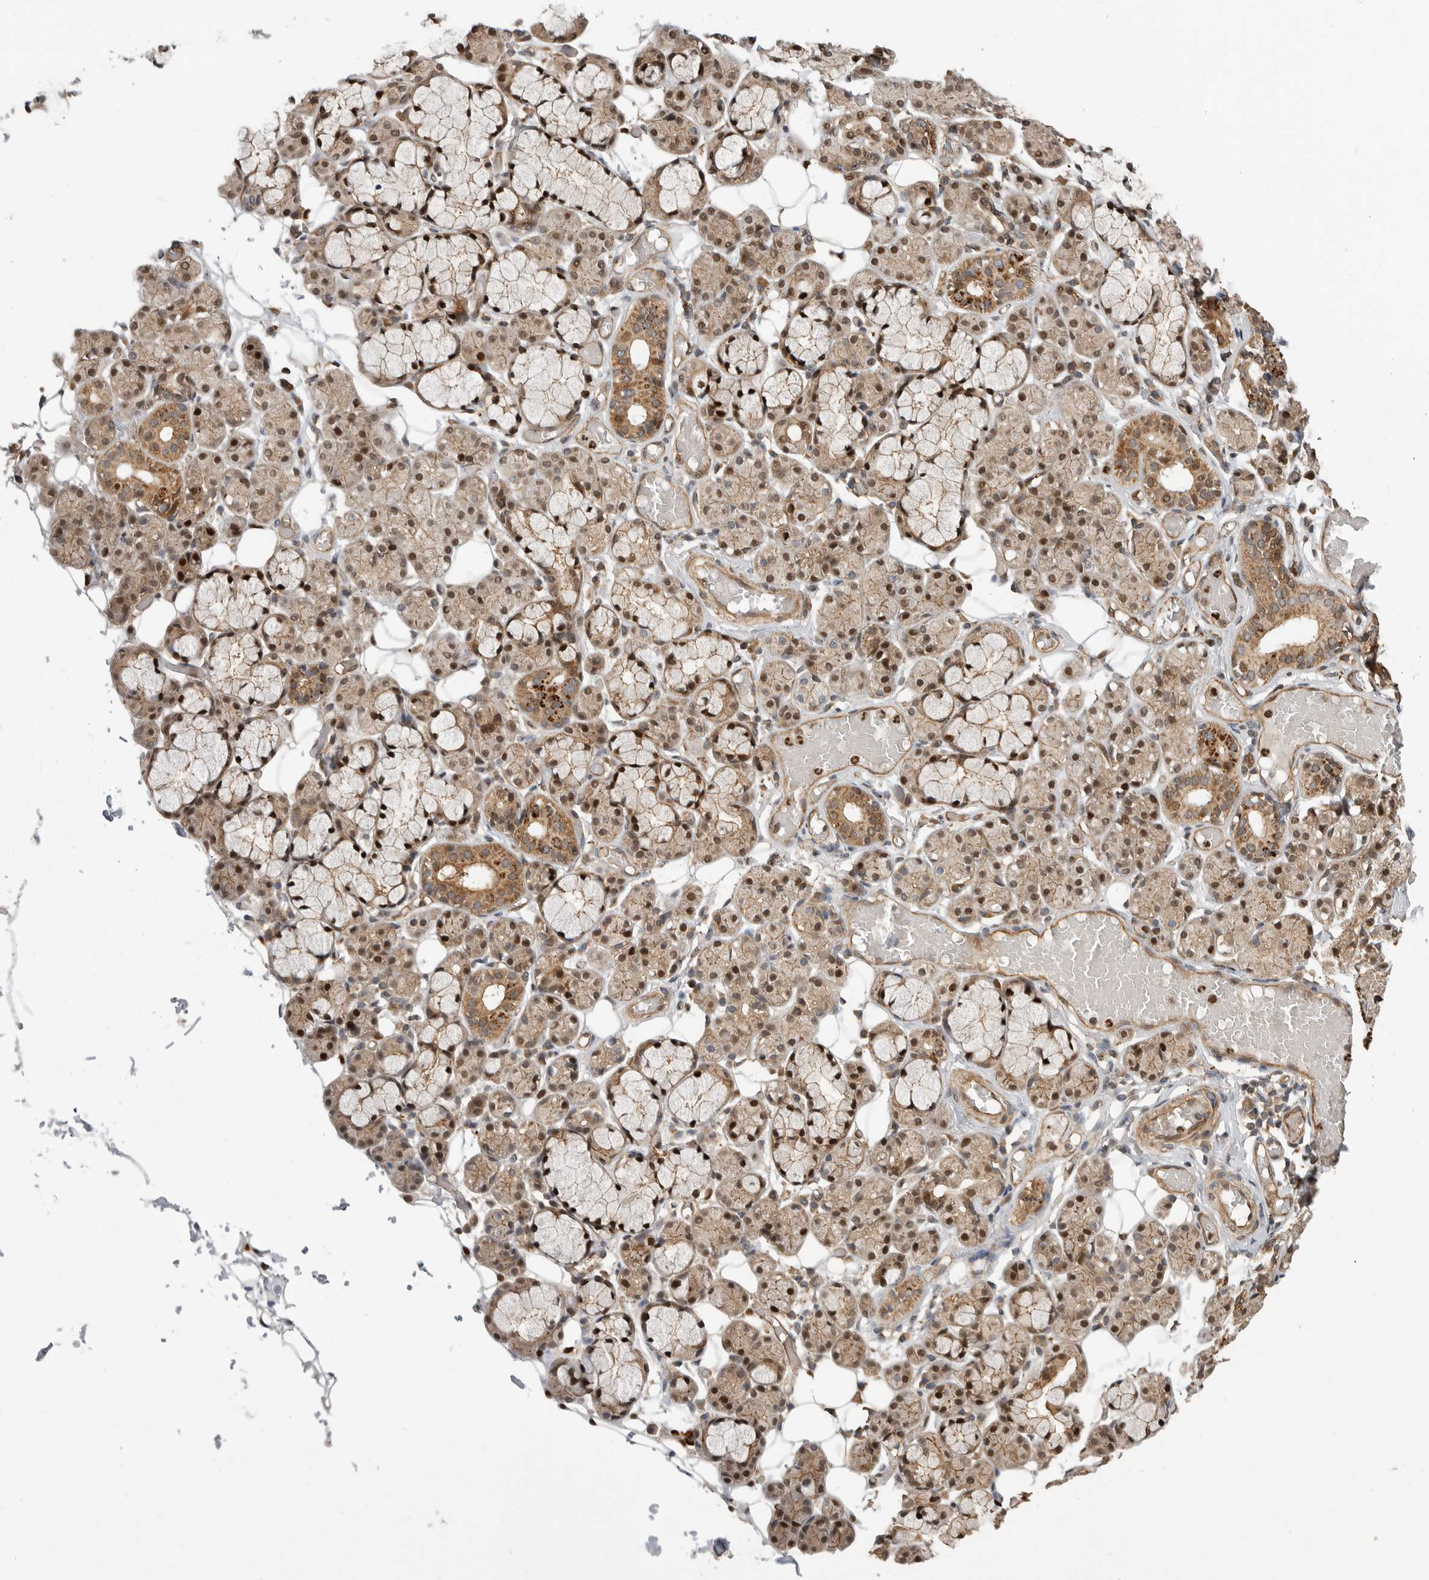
{"staining": {"intensity": "strong", "quantity": ">75%", "location": "cytoplasmic/membranous,nuclear"}, "tissue": "salivary gland", "cell_type": "Glandular cells", "image_type": "normal", "snomed": [{"axis": "morphology", "description": "Normal tissue, NOS"}, {"axis": "topography", "description": "Salivary gland"}], "caption": "Protein staining of benign salivary gland displays strong cytoplasmic/membranous,nuclear expression in about >75% of glandular cells. The protein of interest is shown in brown color, while the nuclei are stained blue.", "gene": "STRAP", "patient": {"sex": "male", "age": 63}}